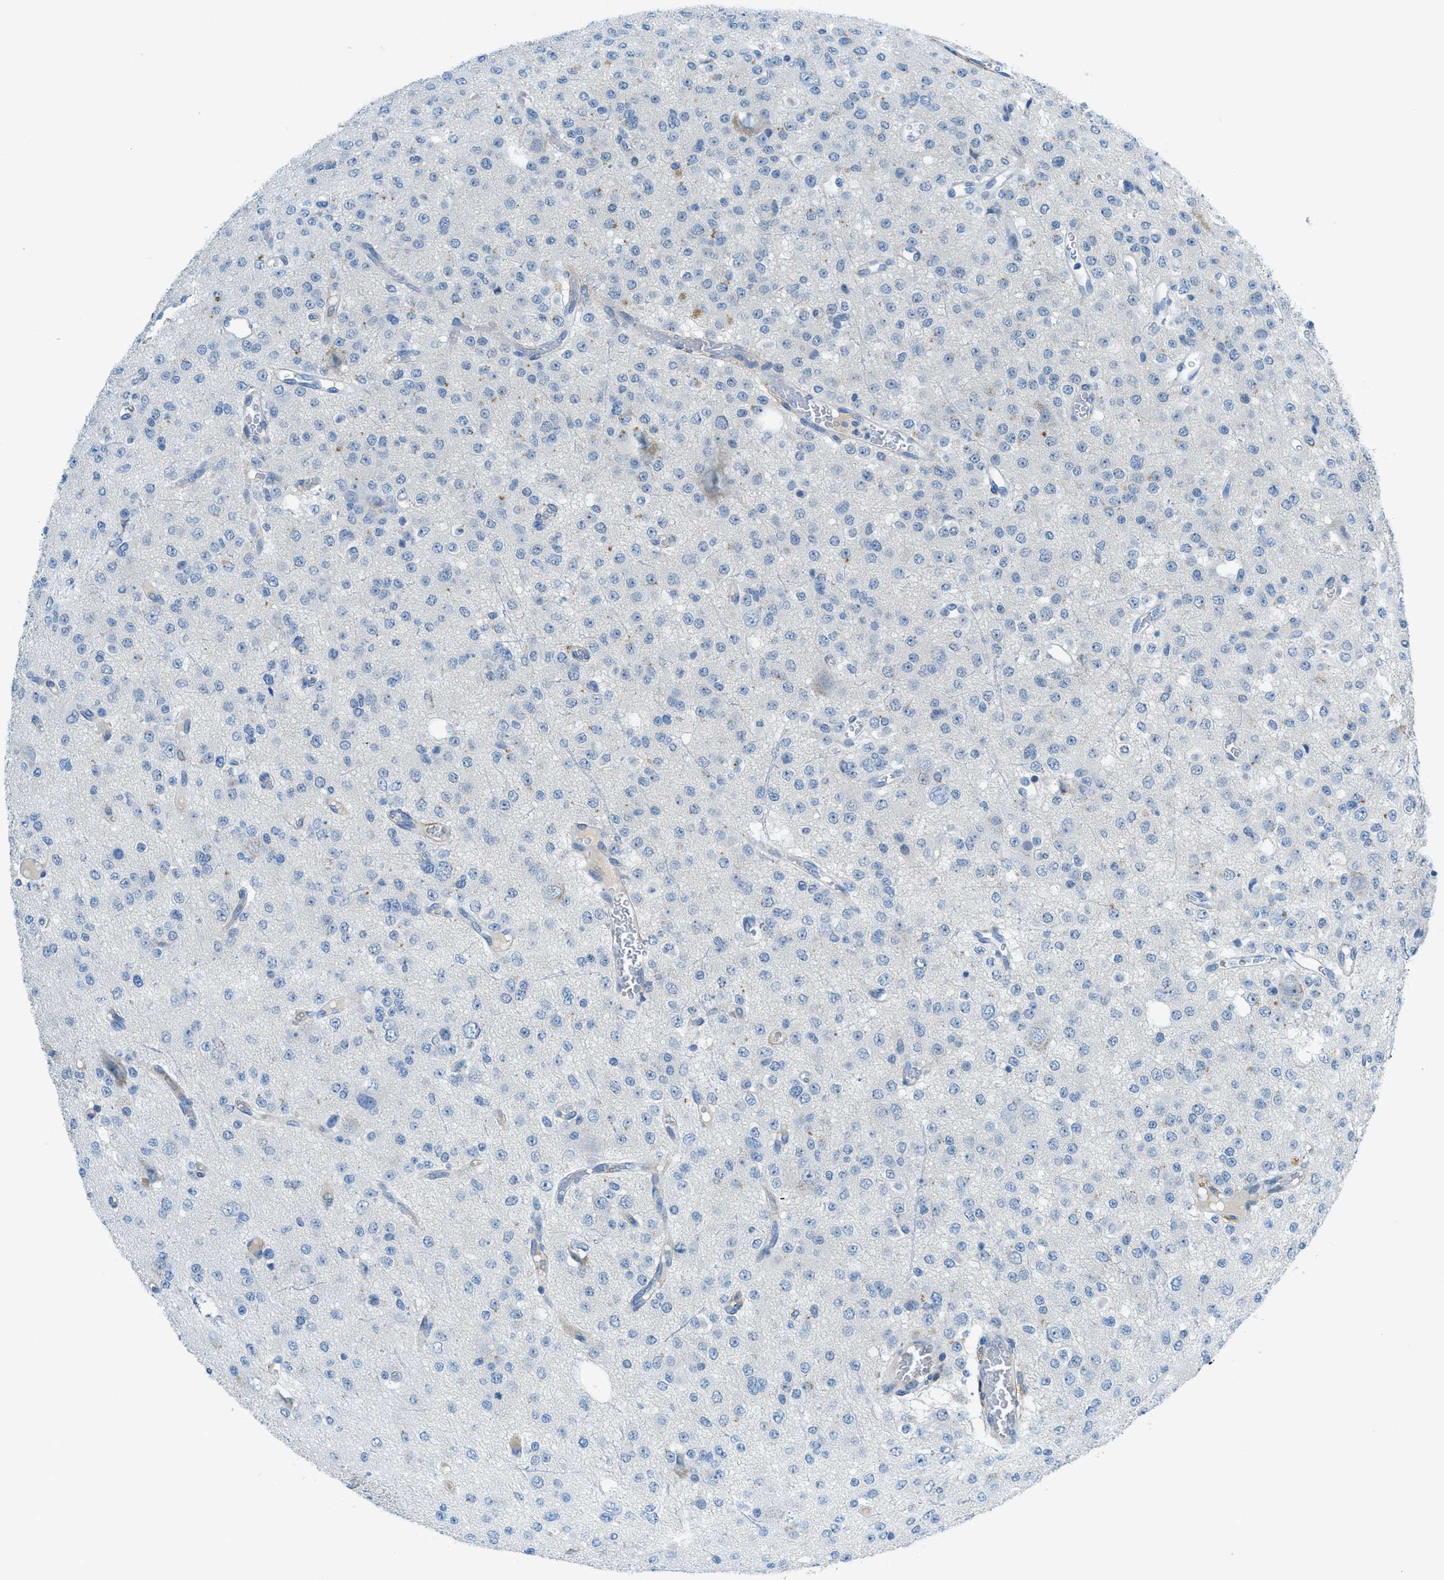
{"staining": {"intensity": "negative", "quantity": "none", "location": "none"}, "tissue": "glioma", "cell_type": "Tumor cells", "image_type": "cancer", "snomed": [{"axis": "morphology", "description": "Glioma, malignant, Low grade"}, {"axis": "topography", "description": "Brain"}], "caption": "DAB (3,3'-diaminobenzidine) immunohistochemical staining of glioma demonstrates no significant positivity in tumor cells. The staining is performed using DAB brown chromogen with nuclei counter-stained in using hematoxylin.", "gene": "KLHL8", "patient": {"sex": "male", "age": 38}}